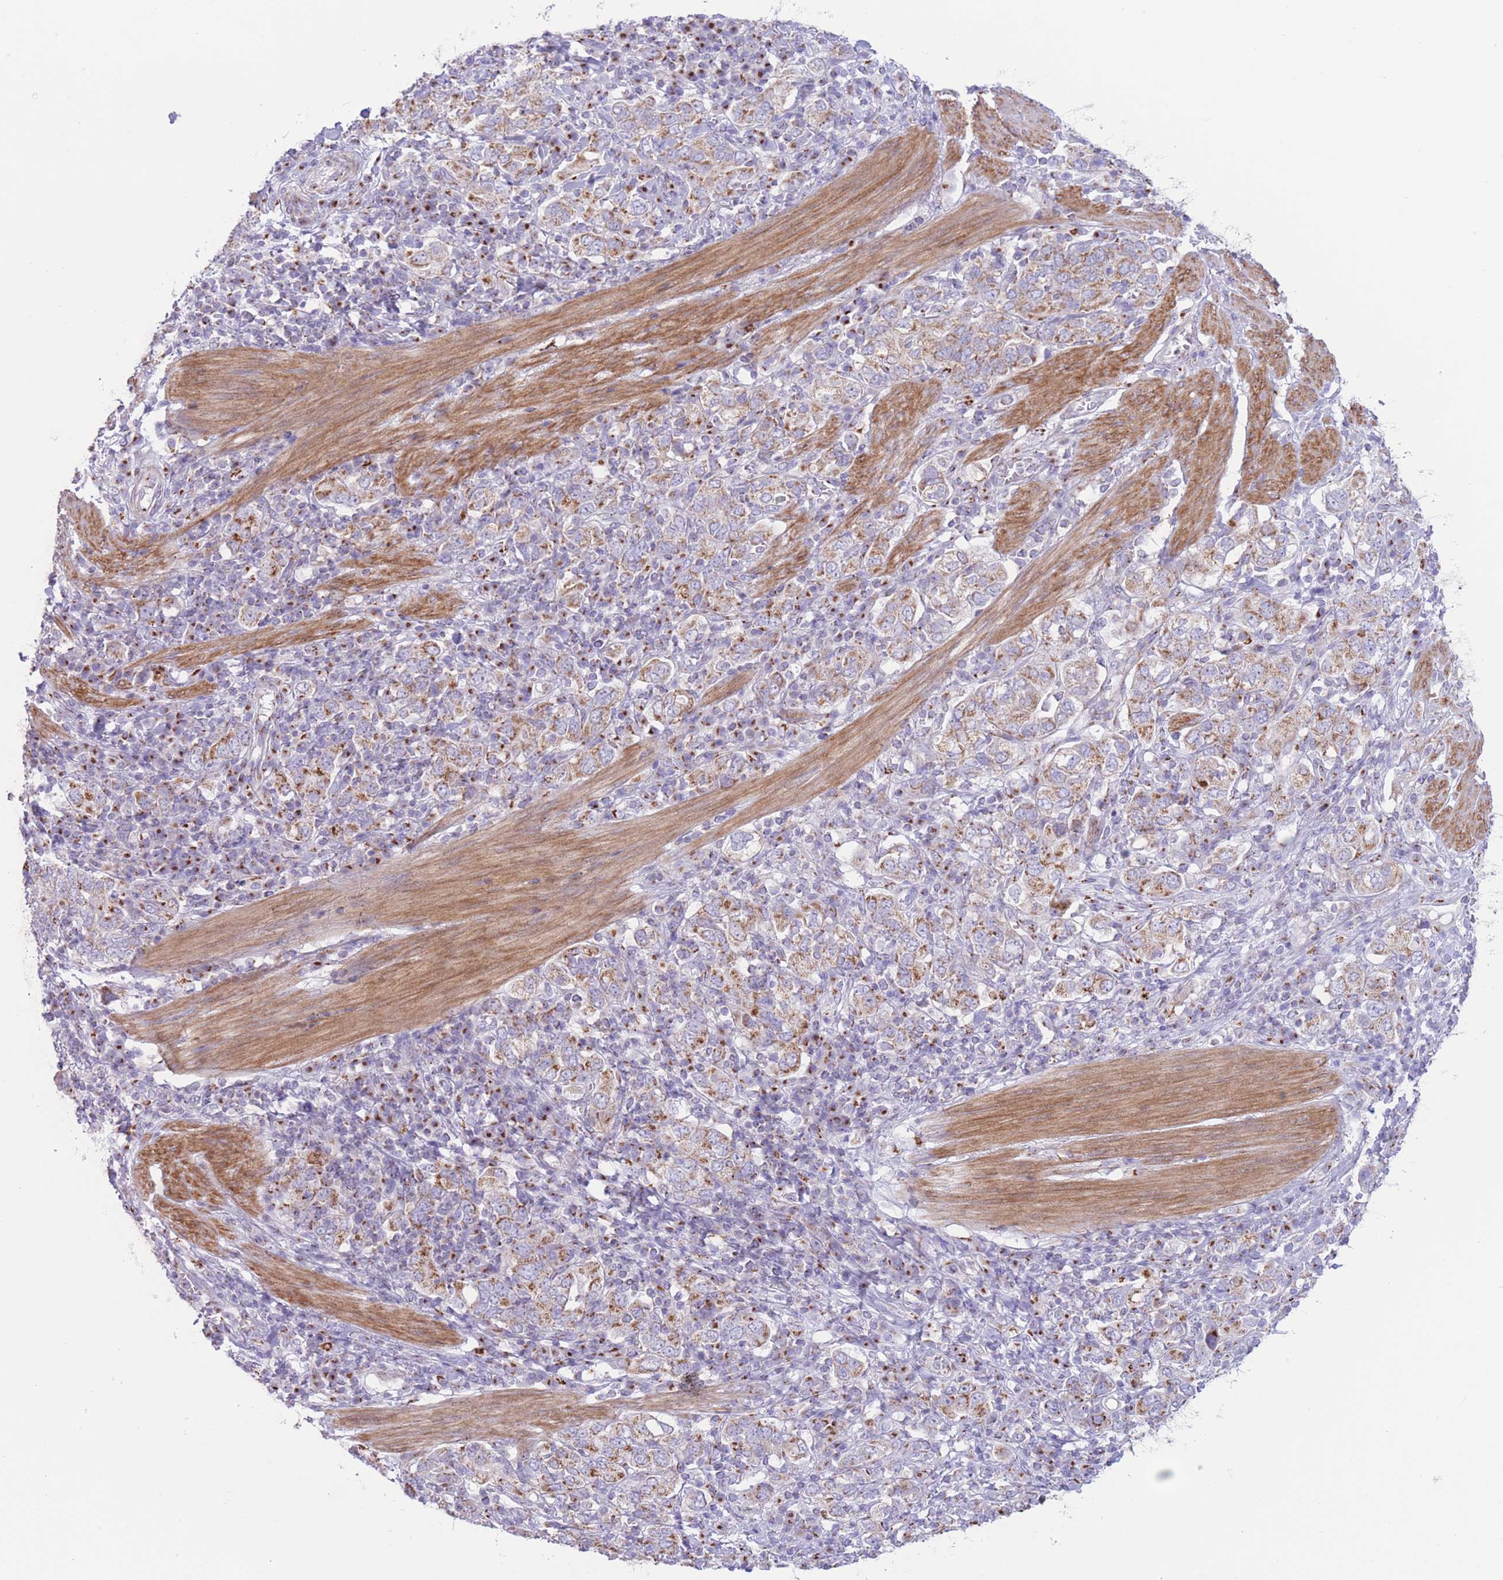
{"staining": {"intensity": "strong", "quantity": "25%-75%", "location": "cytoplasmic/membranous"}, "tissue": "stomach cancer", "cell_type": "Tumor cells", "image_type": "cancer", "snomed": [{"axis": "morphology", "description": "Adenocarcinoma, NOS"}, {"axis": "topography", "description": "Stomach, upper"}, {"axis": "topography", "description": "Stomach"}], "caption": "This is a micrograph of immunohistochemistry staining of stomach cancer, which shows strong staining in the cytoplasmic/membranous of tumor cells.", "gene": "MPND", "patient": {"sex": "male", "age": 62}}